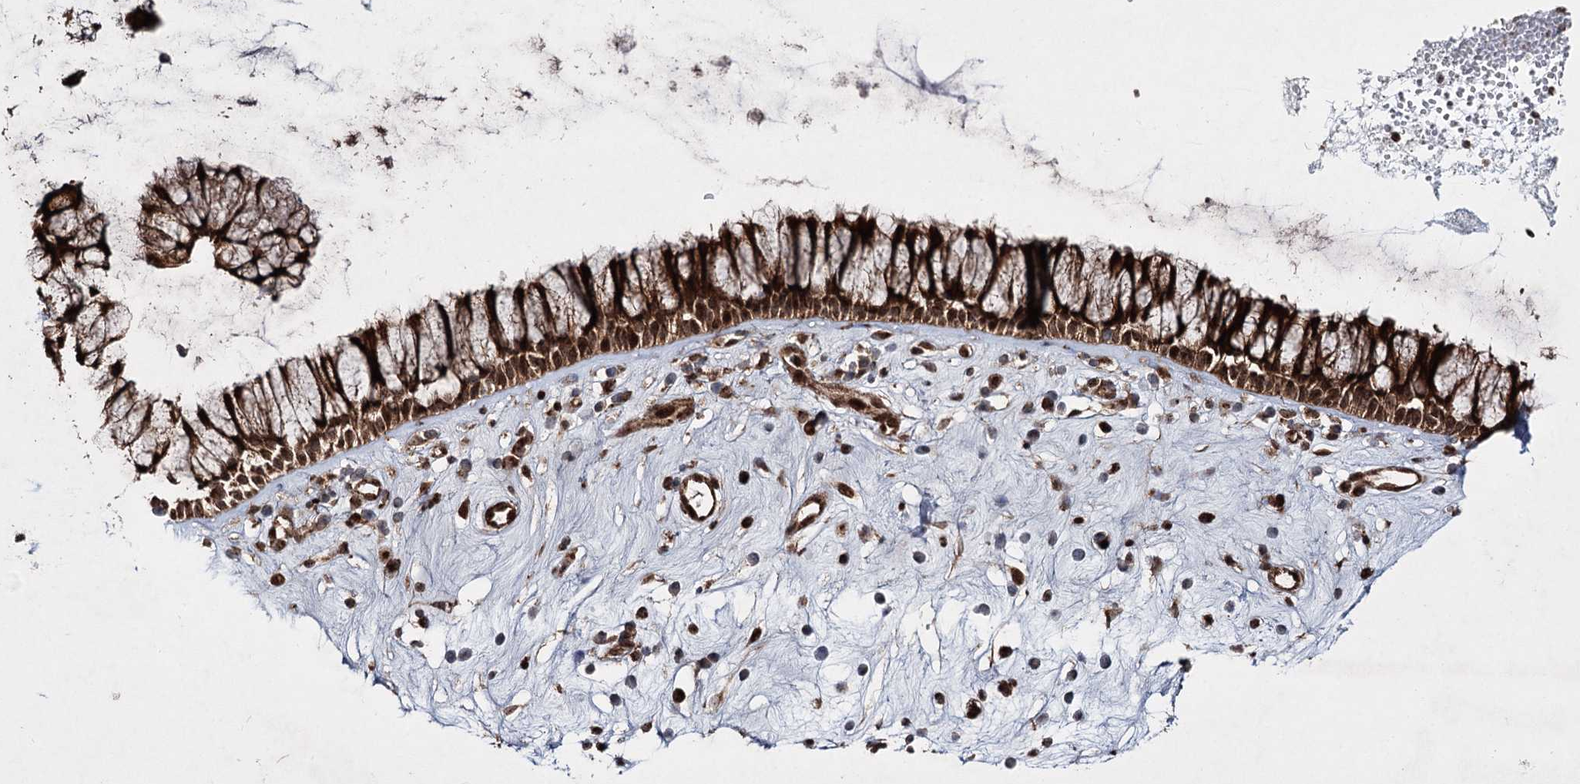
{"staining": {"intensity": "strong", "quantity": ">75%", "location": "cytoplasmic/membranous"}, "tissue": "nasopharynx", "cell_type": "Respiratory epithelial cells", "image_type": "normal", "snomed": [{"axis": "morphology", "description": "Normal tissue, NOS"}, {"axis": "morphology", "description": "Inflammation, NOS"}, {"axis": "topography", "description": "Nasopharynx"}], "caption": "Immunohistochemistry micrograph of unremarkable nasopharynx stained for a protein (brown), which demonstrates high levels of strong cytoplasmic/membranous expression in about >75% of respiratory epithelial cells.", "gene": "SERINC5", "patient": {"sex": "male", "age": 29}}